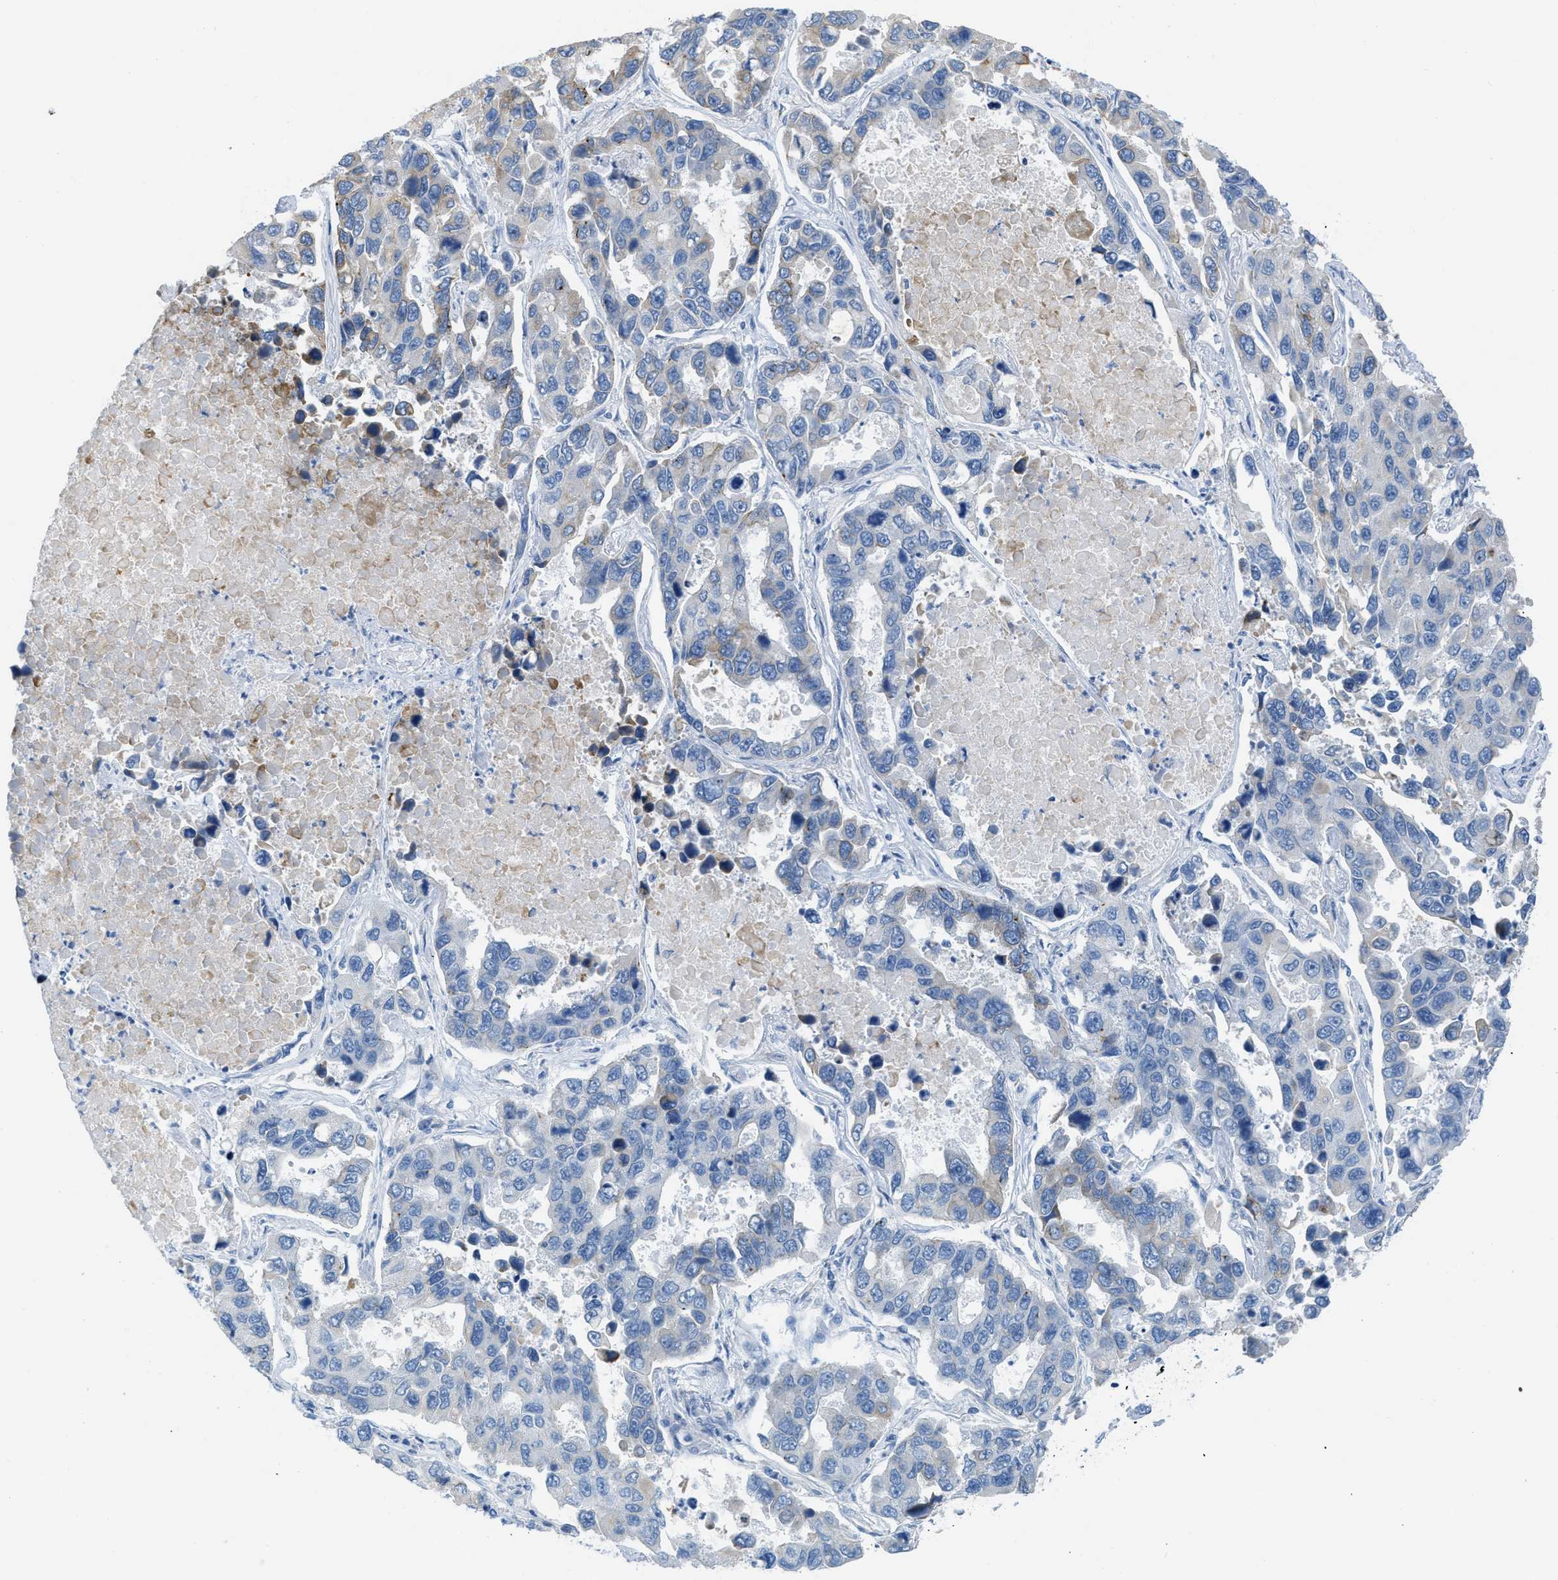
{"staining": {"intensity": "negative", "quantity": "none", "location": "none"}, "tissue": "lung cancer", "cell_type": "Tumor cells", "image_type": "cancer", "snomed": [{"axis": "morphology", "description": "Adenocarcinoma, NOS"}, {"axis": "topography", "description": "Lung"}], "caption": "Immunohistochemistry (IHC) micrograph of human lung cancer (adenocarcinoma) stained for a protein (brown), which reveals no positivity in tumor cells.", "gene": "ASGR1", "patient": {"sex": "male", "age": 64}}